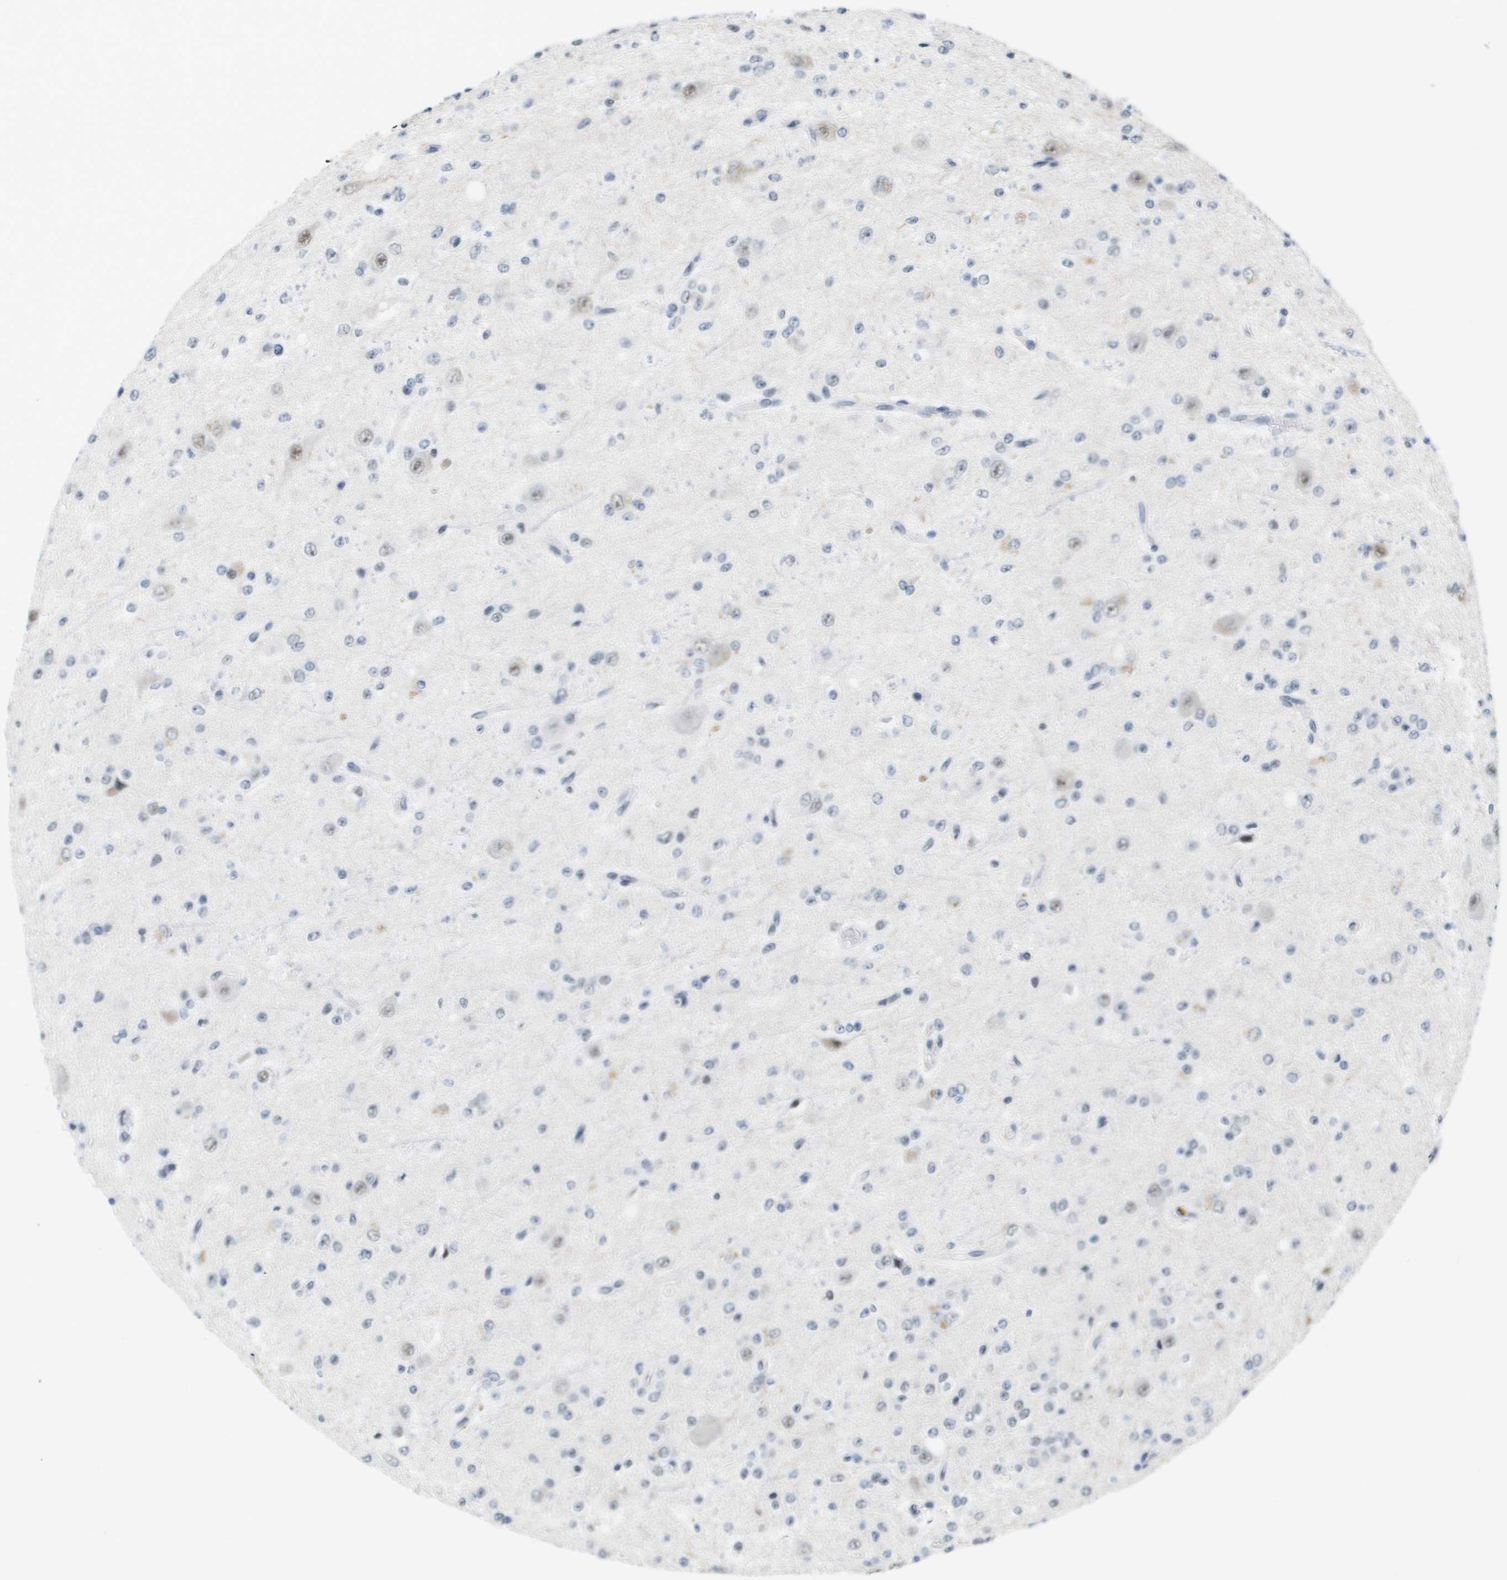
{"staining": {"intensity": "negative", "quantity": "none", "location": "none"}, "tissue": "glioma", "cell_type": "Tumor cells", "image_type": "cancer", "snomed": [{"axis": "morphology", "description": "Glioma, malignant, High grade"}, {"axis": "topography", "description": "pancreas cauda"}], "caption": "Tumor cells are negative for protein expression in human glioma. The staining was performed using DAB (3,3'-diaminobenzidine) to visualize the protein expression in brown, while the nuclei were stained in blue with hematoxylin (Magnification: 20x).", "gene": "ISY1", "patient": {"sex": "male", "age": 60}}